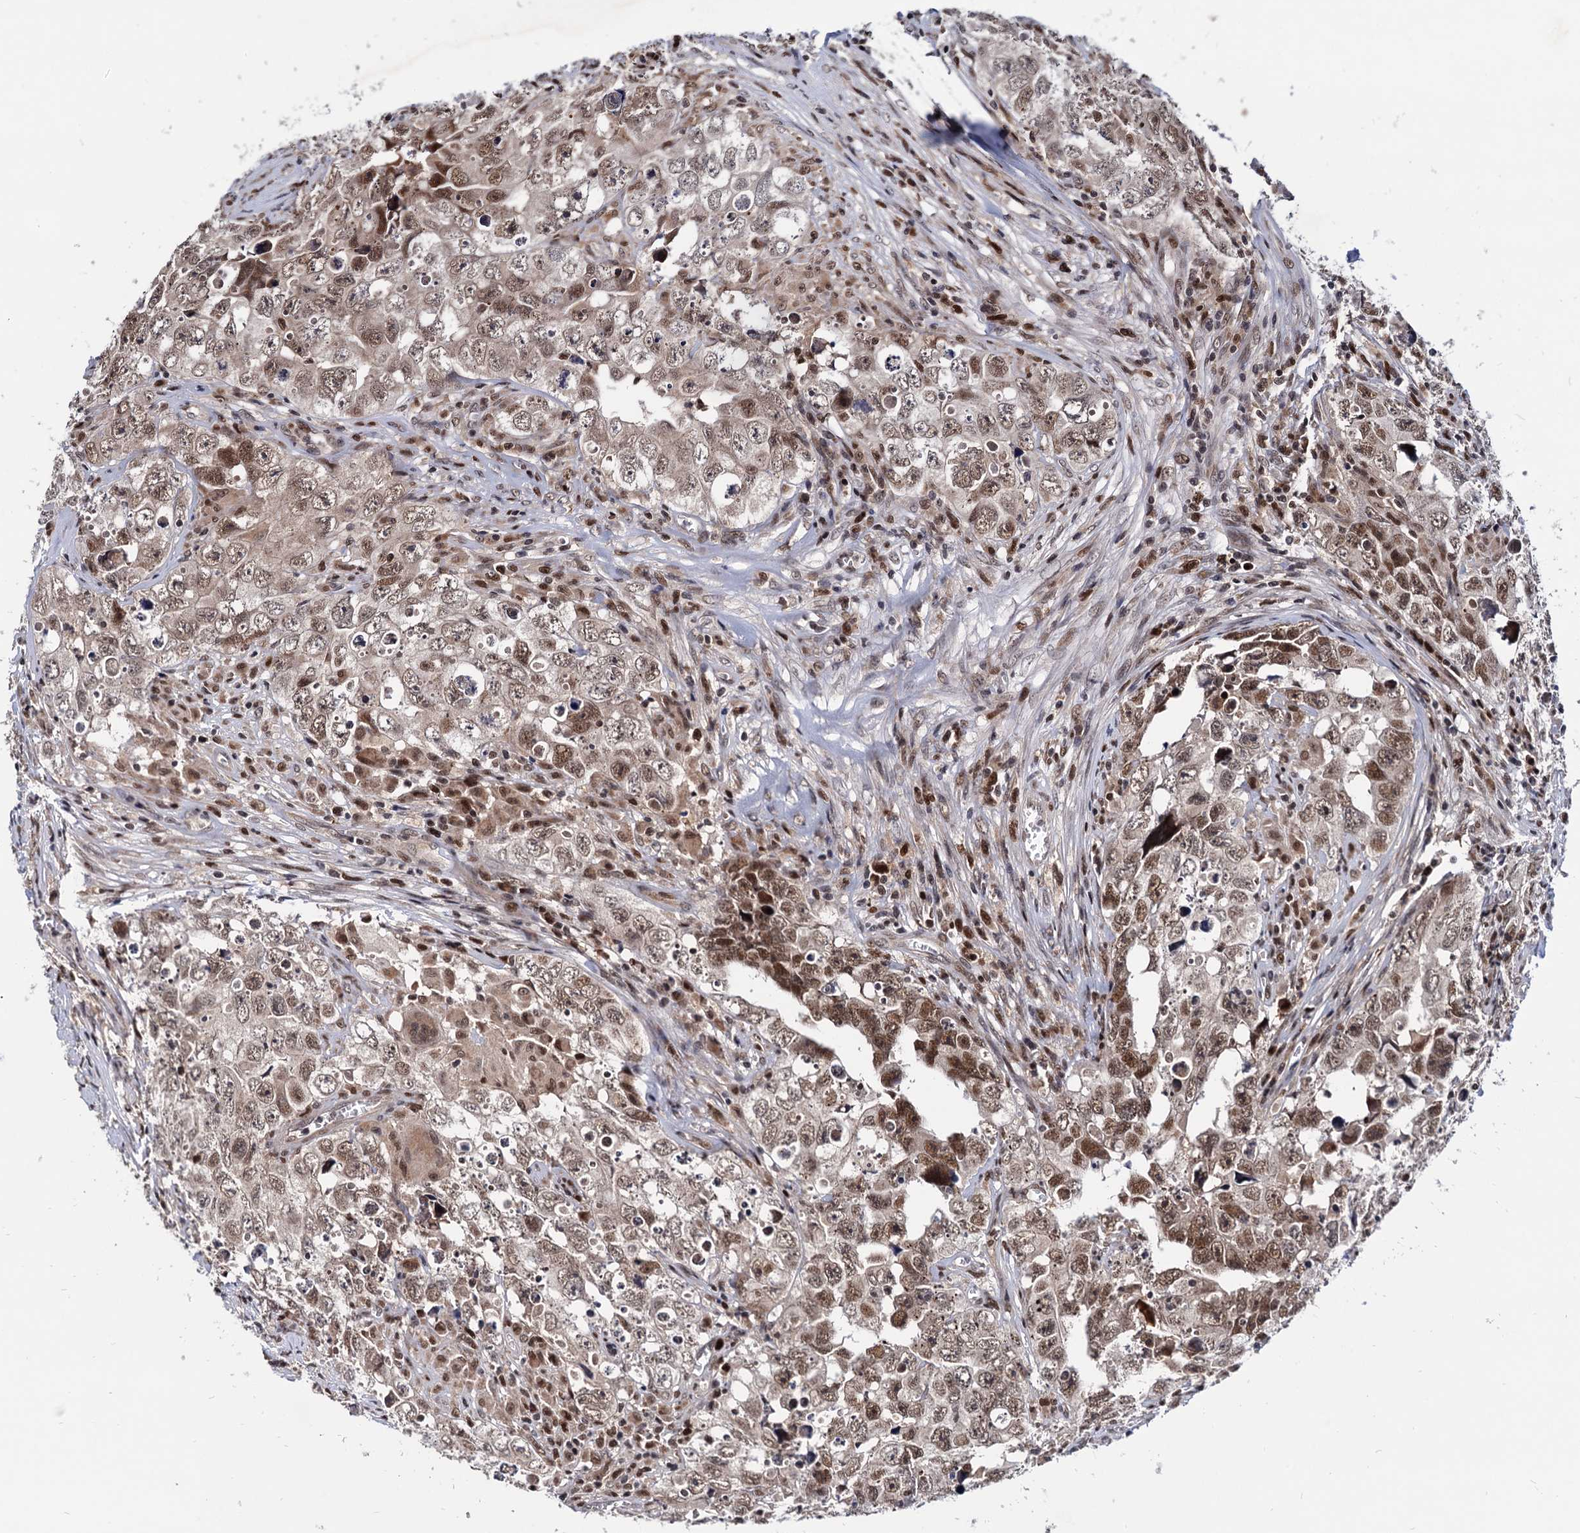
{"staining": {"intensity": "moderate", "quantity": ">75%", "location": "nuclear"}, "tissue": "testis cancer", "cell_type": "Tumor cells", "image_type": "cancer", "snomed": [{"axis": "morphology", "description": "Seminoma, NOS"}, {"axis": "morphology", "description": "Carcinoma, Embryonal, NOS"}, {"axis": "topography", "description": "Testis"}], "caption": "An IHC micrograph of neoplastic tissue is shown. Protein staining in brown highlights moderate nuclear positivity in testis seminoma within tumor cells. The protein is stained brown, and the nuclei are stained in blue (DAB (3,3'-diaminobenzidine) IHC with brightfield microscopy, high magnification).", "gene": "RNASEH2B", "patient": {"sex": "male", "age": 43}}